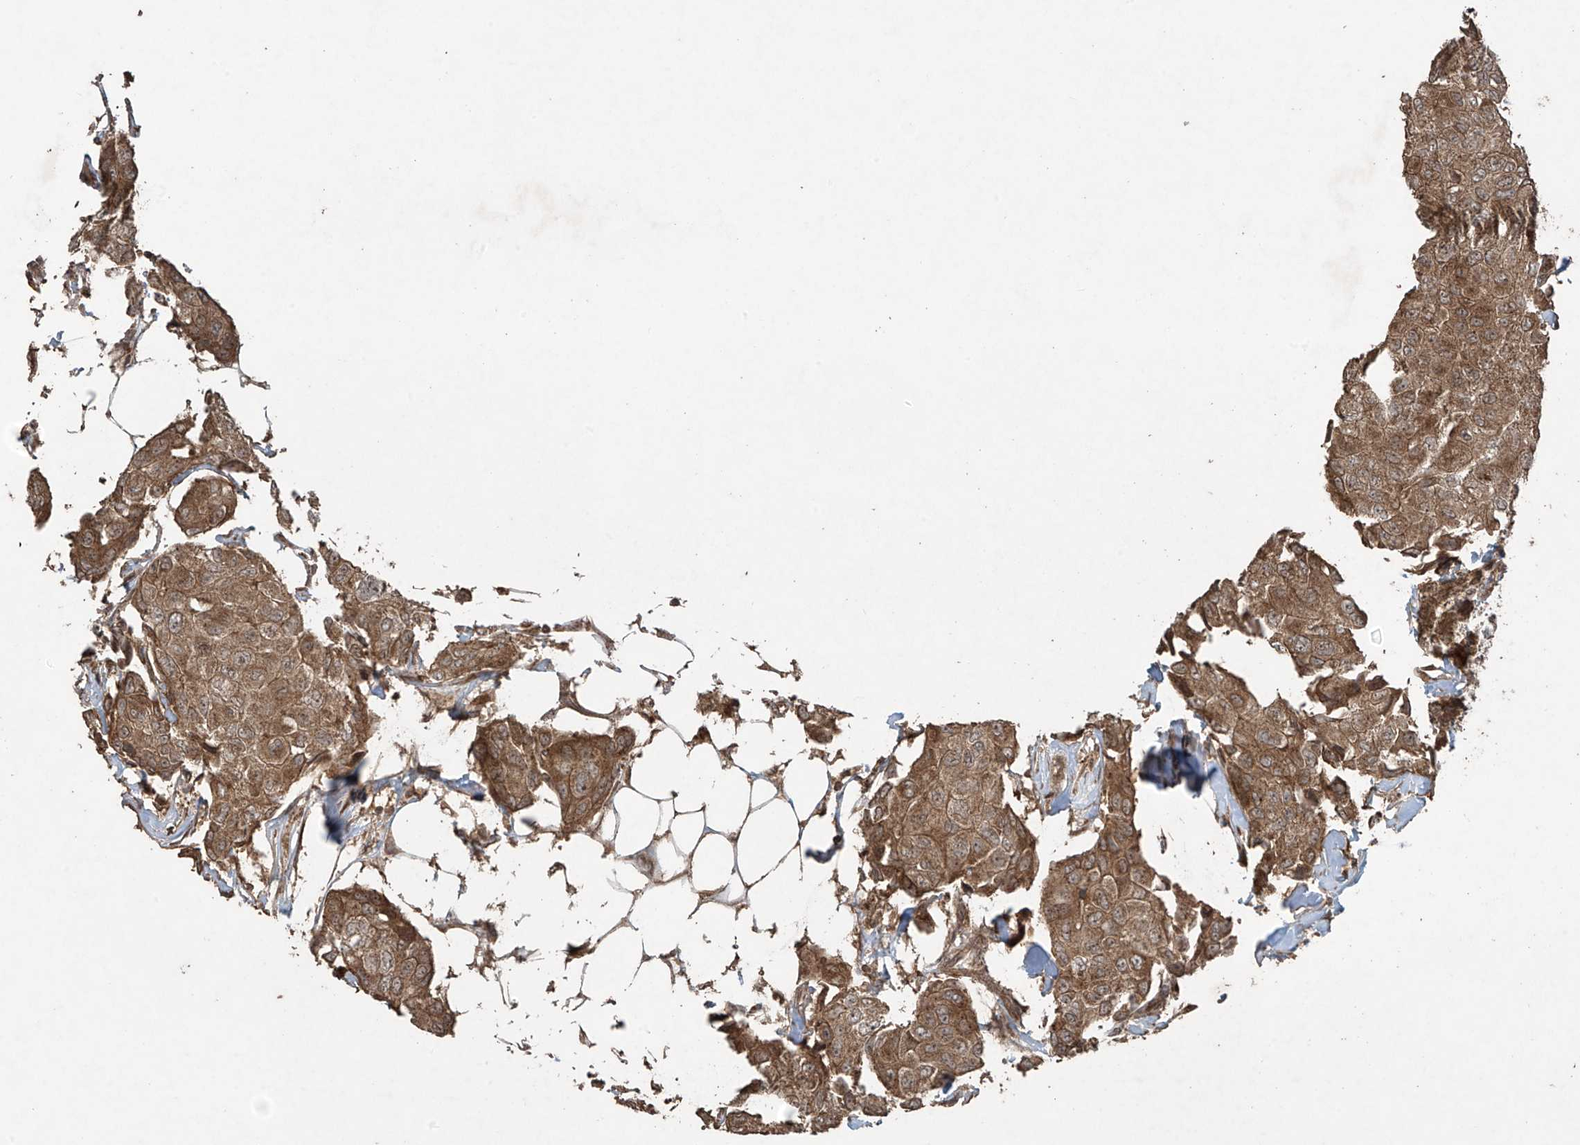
{"staining": {"intensity": "moderate", "quantity": ">75%", "location": "cytoplasmic/membranous"}, "tissue": "breast cancer", "cell_type": "Tumor cells", "image_type": "cancer", "snomed": [{"axis": "morphology", "description": "Duct carcinoma"}, {"axis": "topography", "description": "Breast"}], "caption": "Human infiltrating ductal carcinoma (breast) stained with a protein marker exhibits moderate staining in tumor cells.", "gene": "PGPEP1", "patient": {"sex": "female", "age": 80}}